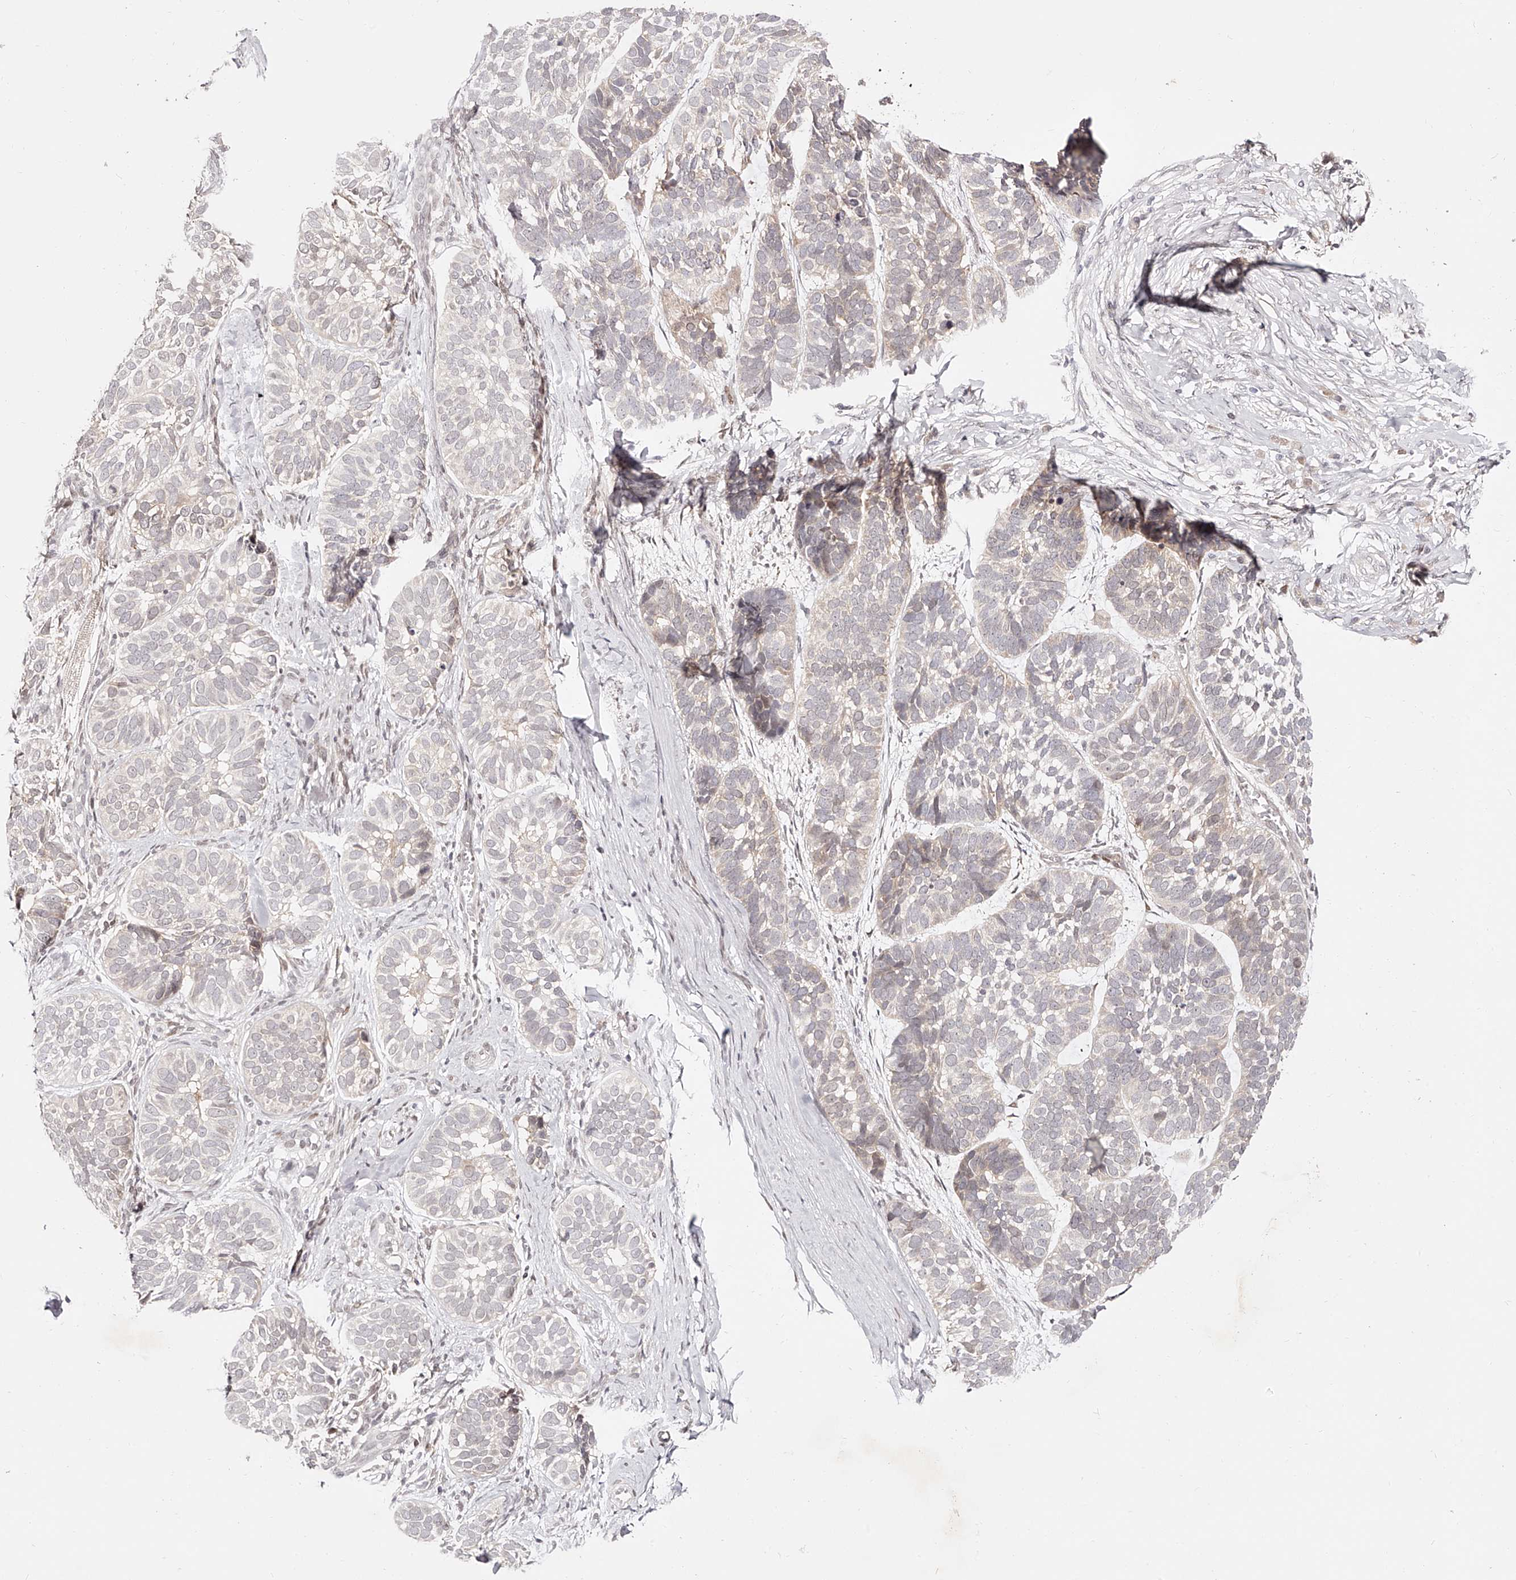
{"staining": {"intensity": "weak", "quantity": "<25%", "location": "cytoplasmic/membranous"}, "tissue": "skin cancer", "cell_type": "Tumor cells", "image_type": "cancer", "snomed": [{"axis": "morphology", "description": "Basal cell carcinoma"}, {"axis": "topography", "description": "Skin"}], "caption": "A histopathology image of human skin basal cell carcinoma is negative for staining in tumor cells.", "gene": "USF3", "patient": {"sex": "male", "age": 62}}